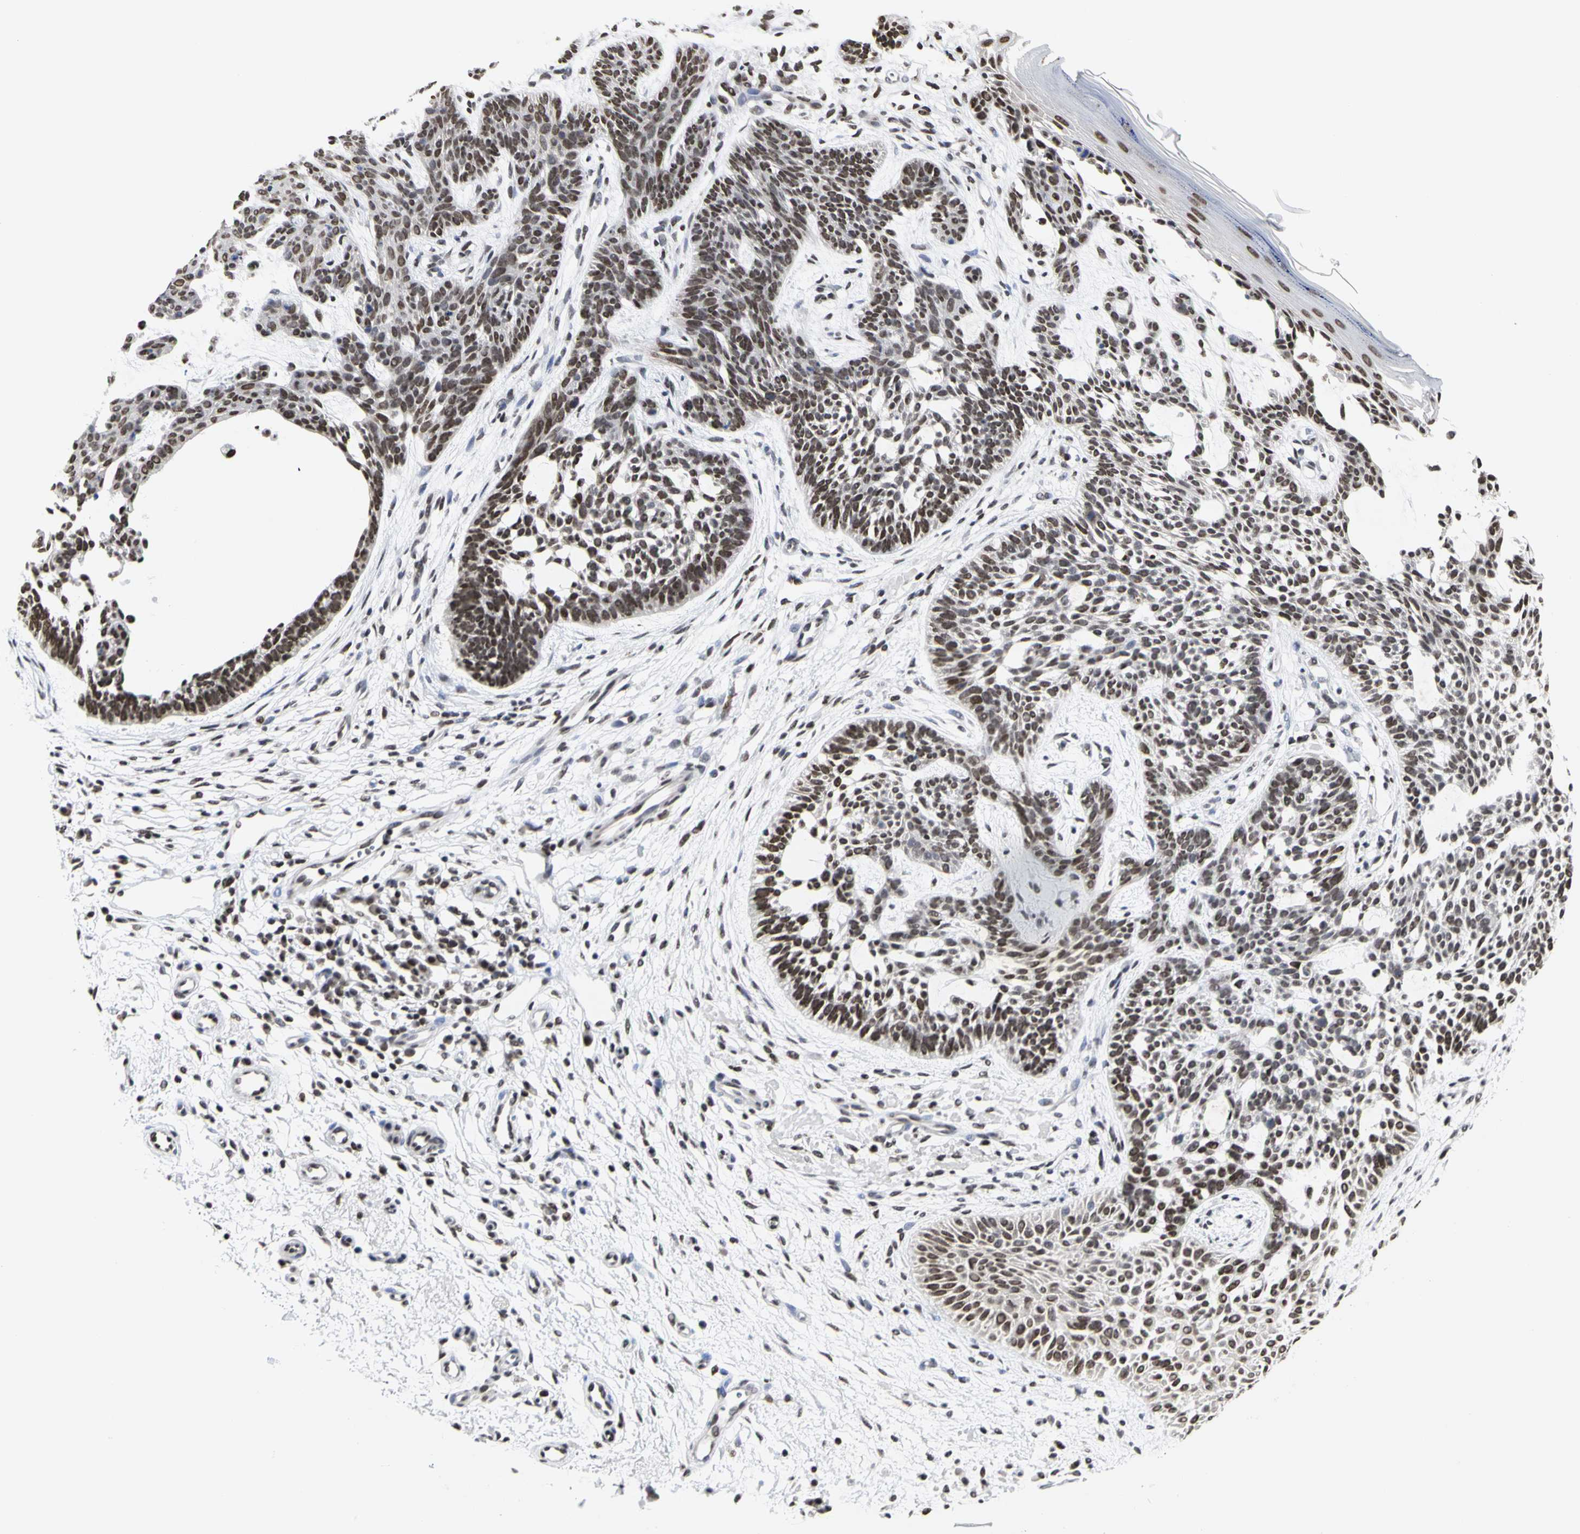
{"staining": {"intensity": "moderate", "quantity": ">75%", "location": "nuclear"}, "tissue": "skin cancer", "cell_type": "Tumor cells", "image_type": "cancer", "snomed": [{"axis": "morphology", "description": "Normal tissue, NOS"}, {"axis": "morphology", "description": "Basal cell carcinoma"}, {"axis": "topography", "description": "Skin"}], "caption": "Skin basal cell carcinoma was stained to show a protein in brown. There is medium levels of moderate nuclear positivity in approximately >75% of tumor cells.", "gene": "PRMT3", "patient": {"sex": "female", "age": 69}}